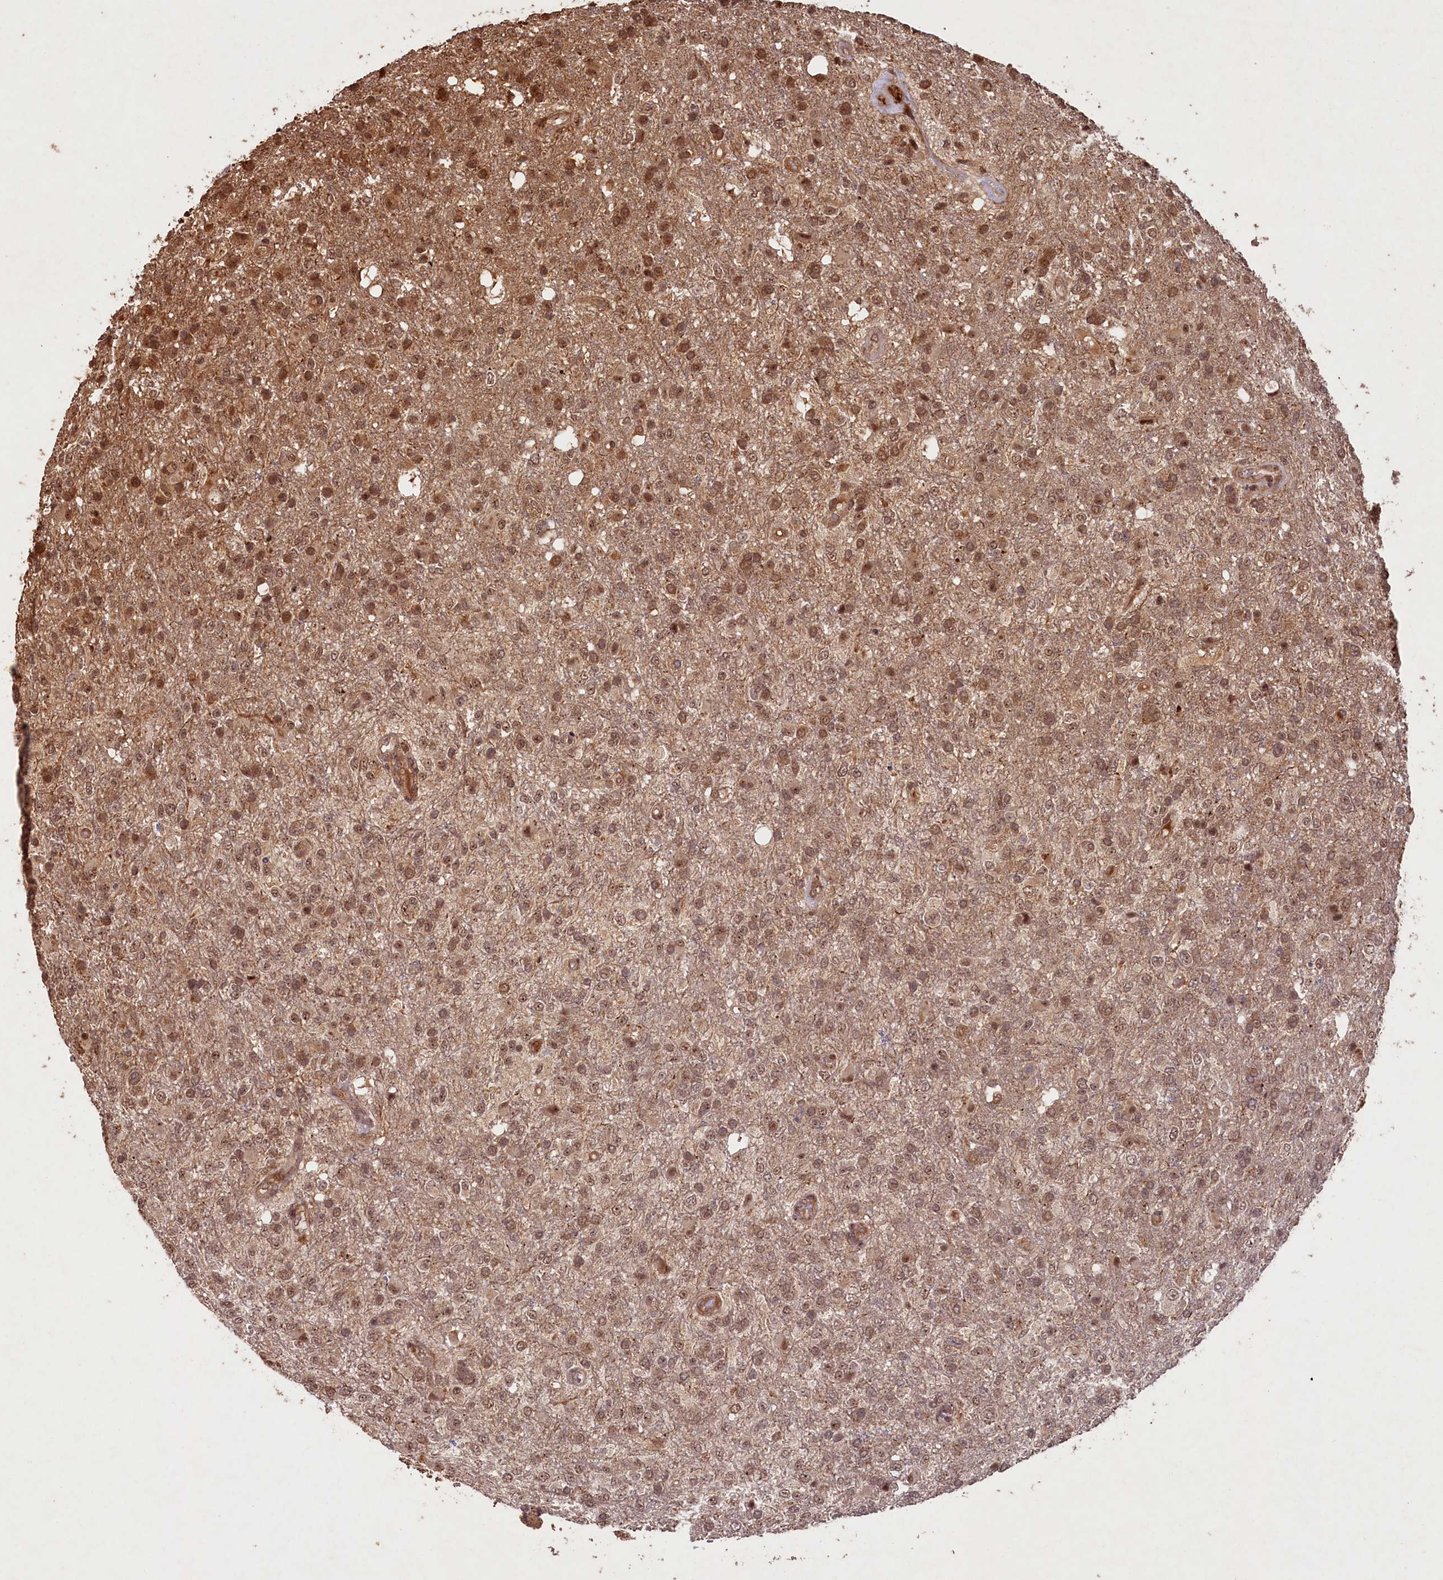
{"staining": {"intensity": "moderate", "quantity": ">75%", "location": "cytoplasmic/membranous,nuclear"}, "tissue": "glioma", "cell_type": "Tumor cells", "image_type": "cancer", "snomed": [{"axis": "morphology", "description": "Glioma, malignant, High grade"}, {"axis": "topography", "description": "Brain"}], "caption": "Immunohistochemical staining of glioma exhibits moderate cytoplasmic/membranous and nuclear protein staining in about >75% of tumor cells. (Stains: DAB (3,3'-diaminobenzidine) in brown, nuclei in blue, Microscopy: brightfield microscopy at high magnification).", "gene": "SHPRH", "patient": {"sex": "female", "age": 74}}